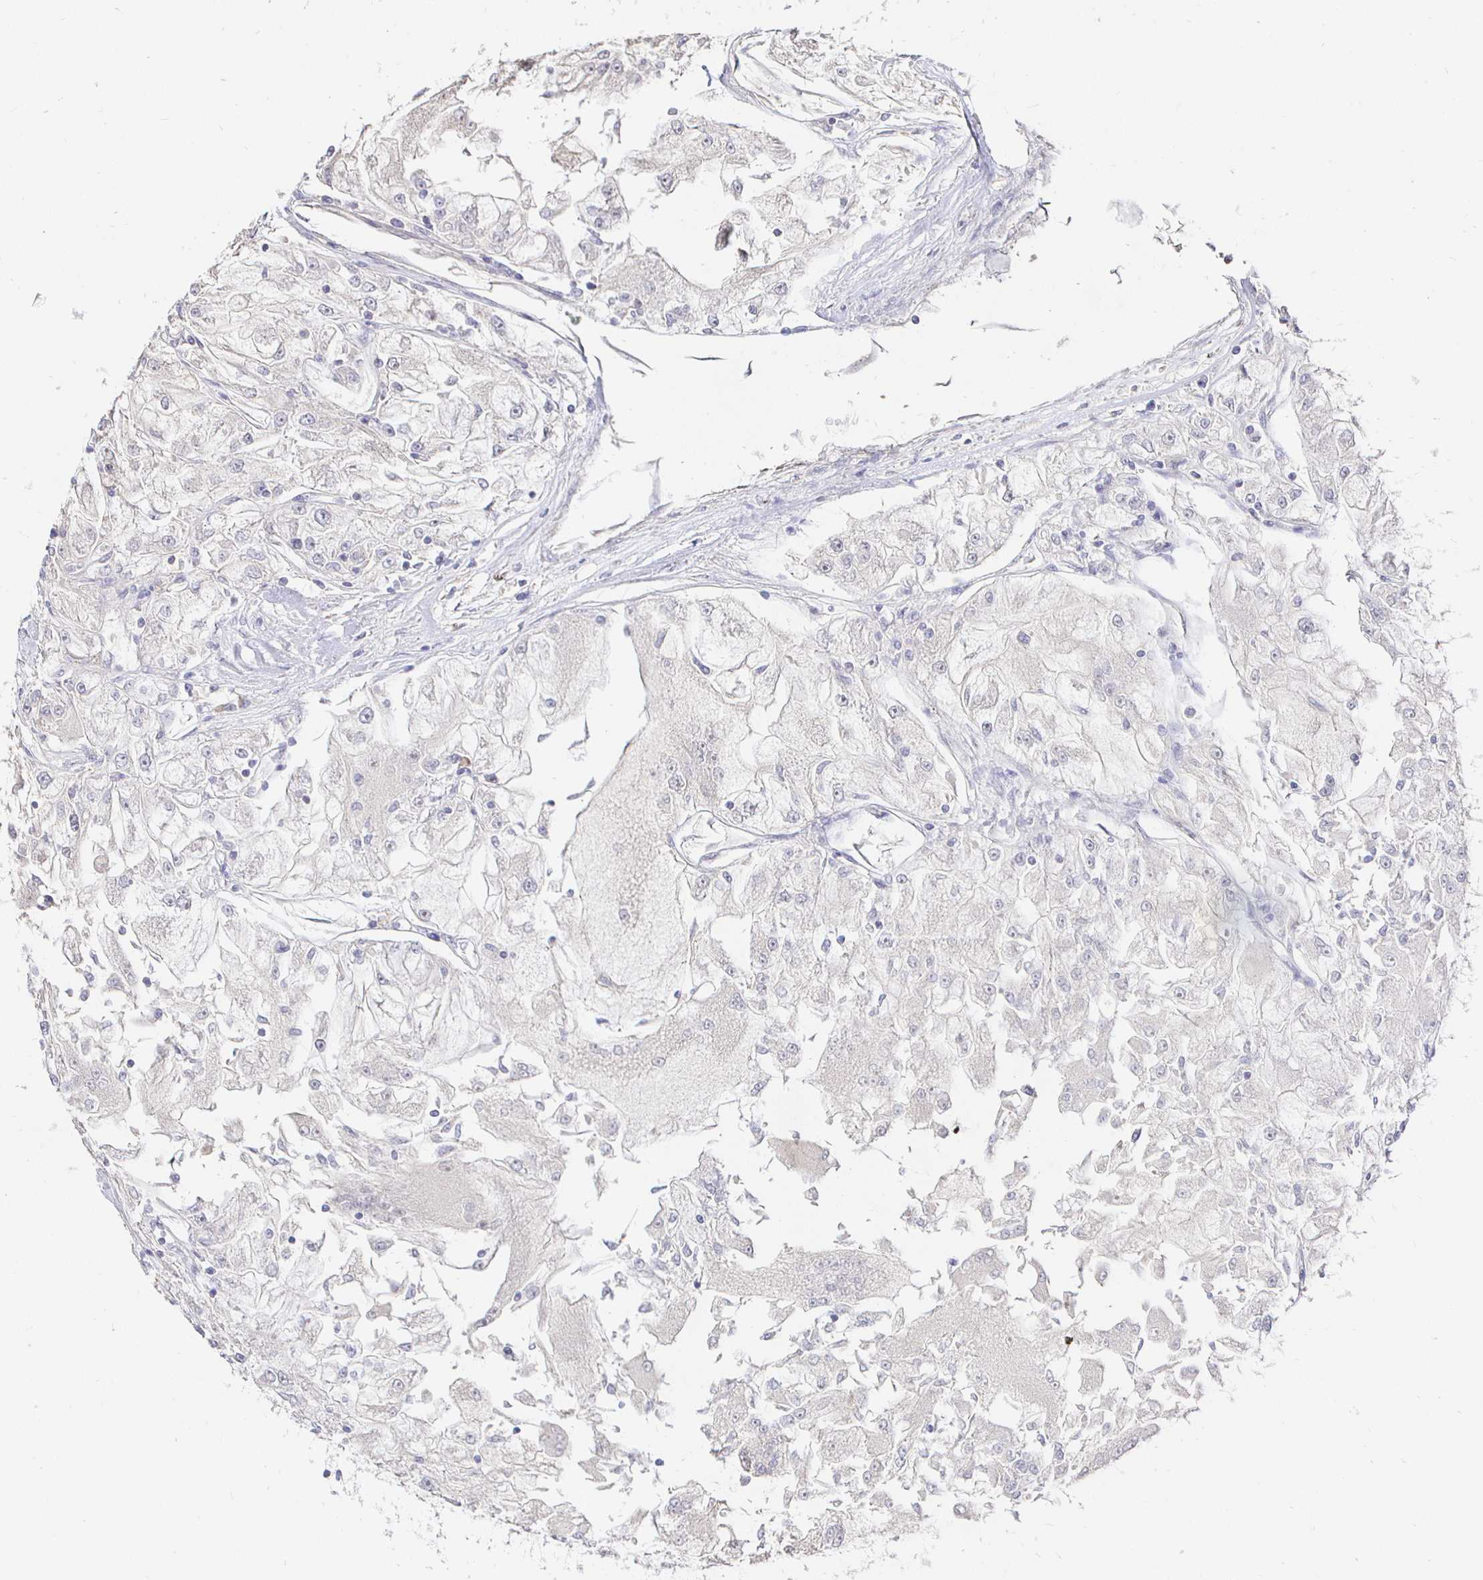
{"staining": {"intensity": "negative", "quantity": "none", "location": "none"}, "tissue": "renal cancer", "cell_type": "Tumor cells", "image_type": "cancer", "snomed": [{"axis": "morphology", "description": "Adenocarcinoma, NOS"}, {"axis": "topography", "description": "Kidney"}], "caption": "DAB (3,3'-diaminobenzidine) immunohistochemical staining of human adenocarcinoma (renal) displays no significant expression in tumor cells.", "gene": "CXCR3", "patient": {"sex": "female", "age": 72}}